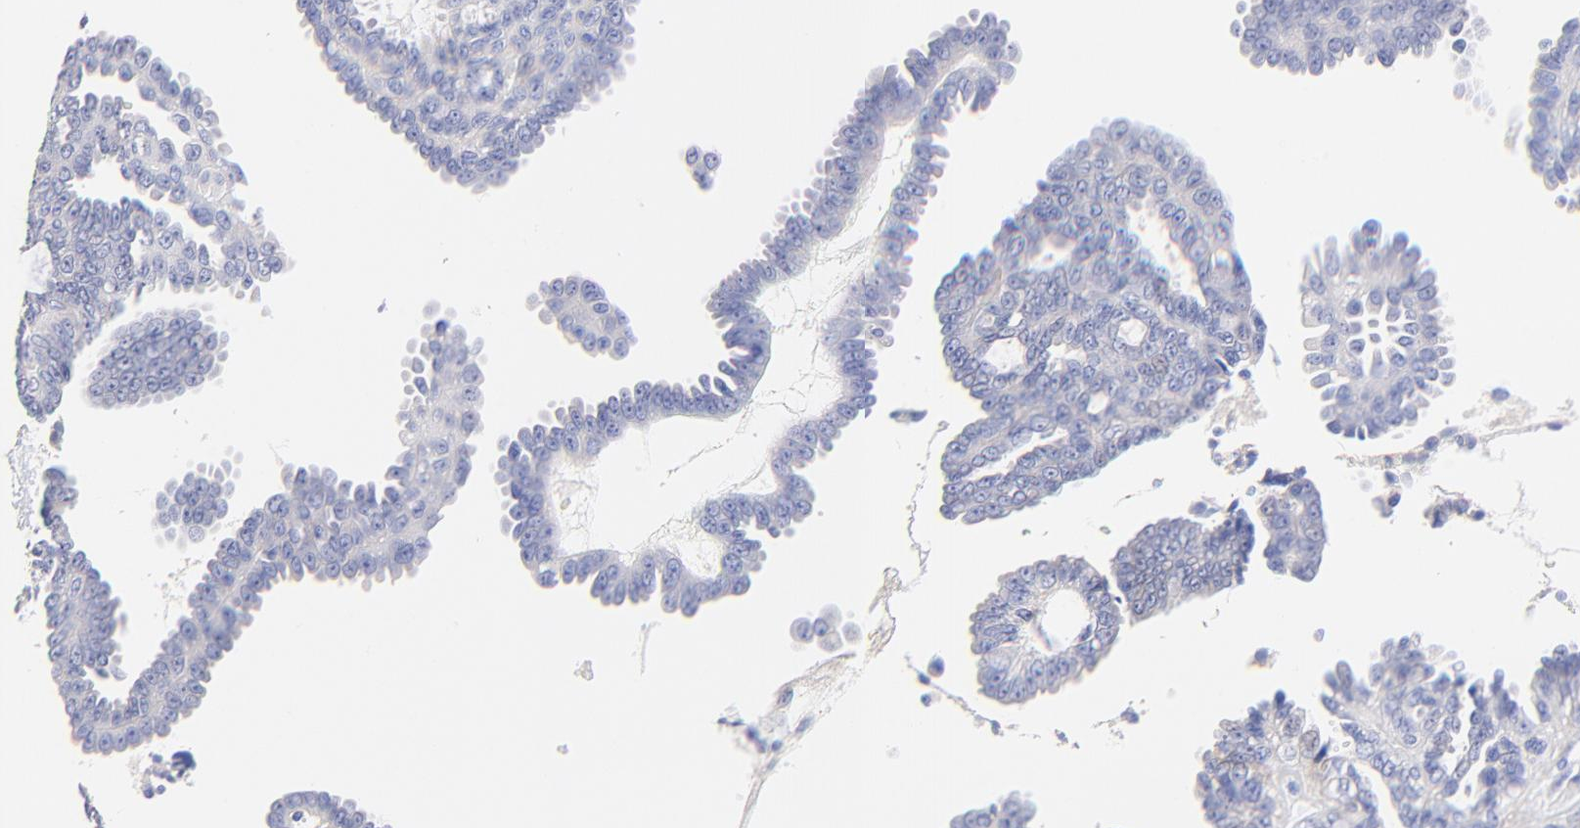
{"staining": {"intensity": "negative", "quantity": "none", "location": "none"}, "tissue": "ovarian cancer", "cell_type": "Tumor cells", "image_type": "cancer", "snomed": [{"axis": "morphology", "description": "Cystadenocarcinoma, serous, NOS"}, {"axis": "topography", "description": "Ovary"}], "caption": "Immunohistochemical staining of serous cystadenocarcinoma (ovarian) exhibits no significant staining in tumor cells. (DAB (3,3'-diaminobenzidine) immunohistochemistry visualized using brightfield microscopy, high magnification).", "gene": "EBP", "patient": {"sex": "female", "age": 71}}